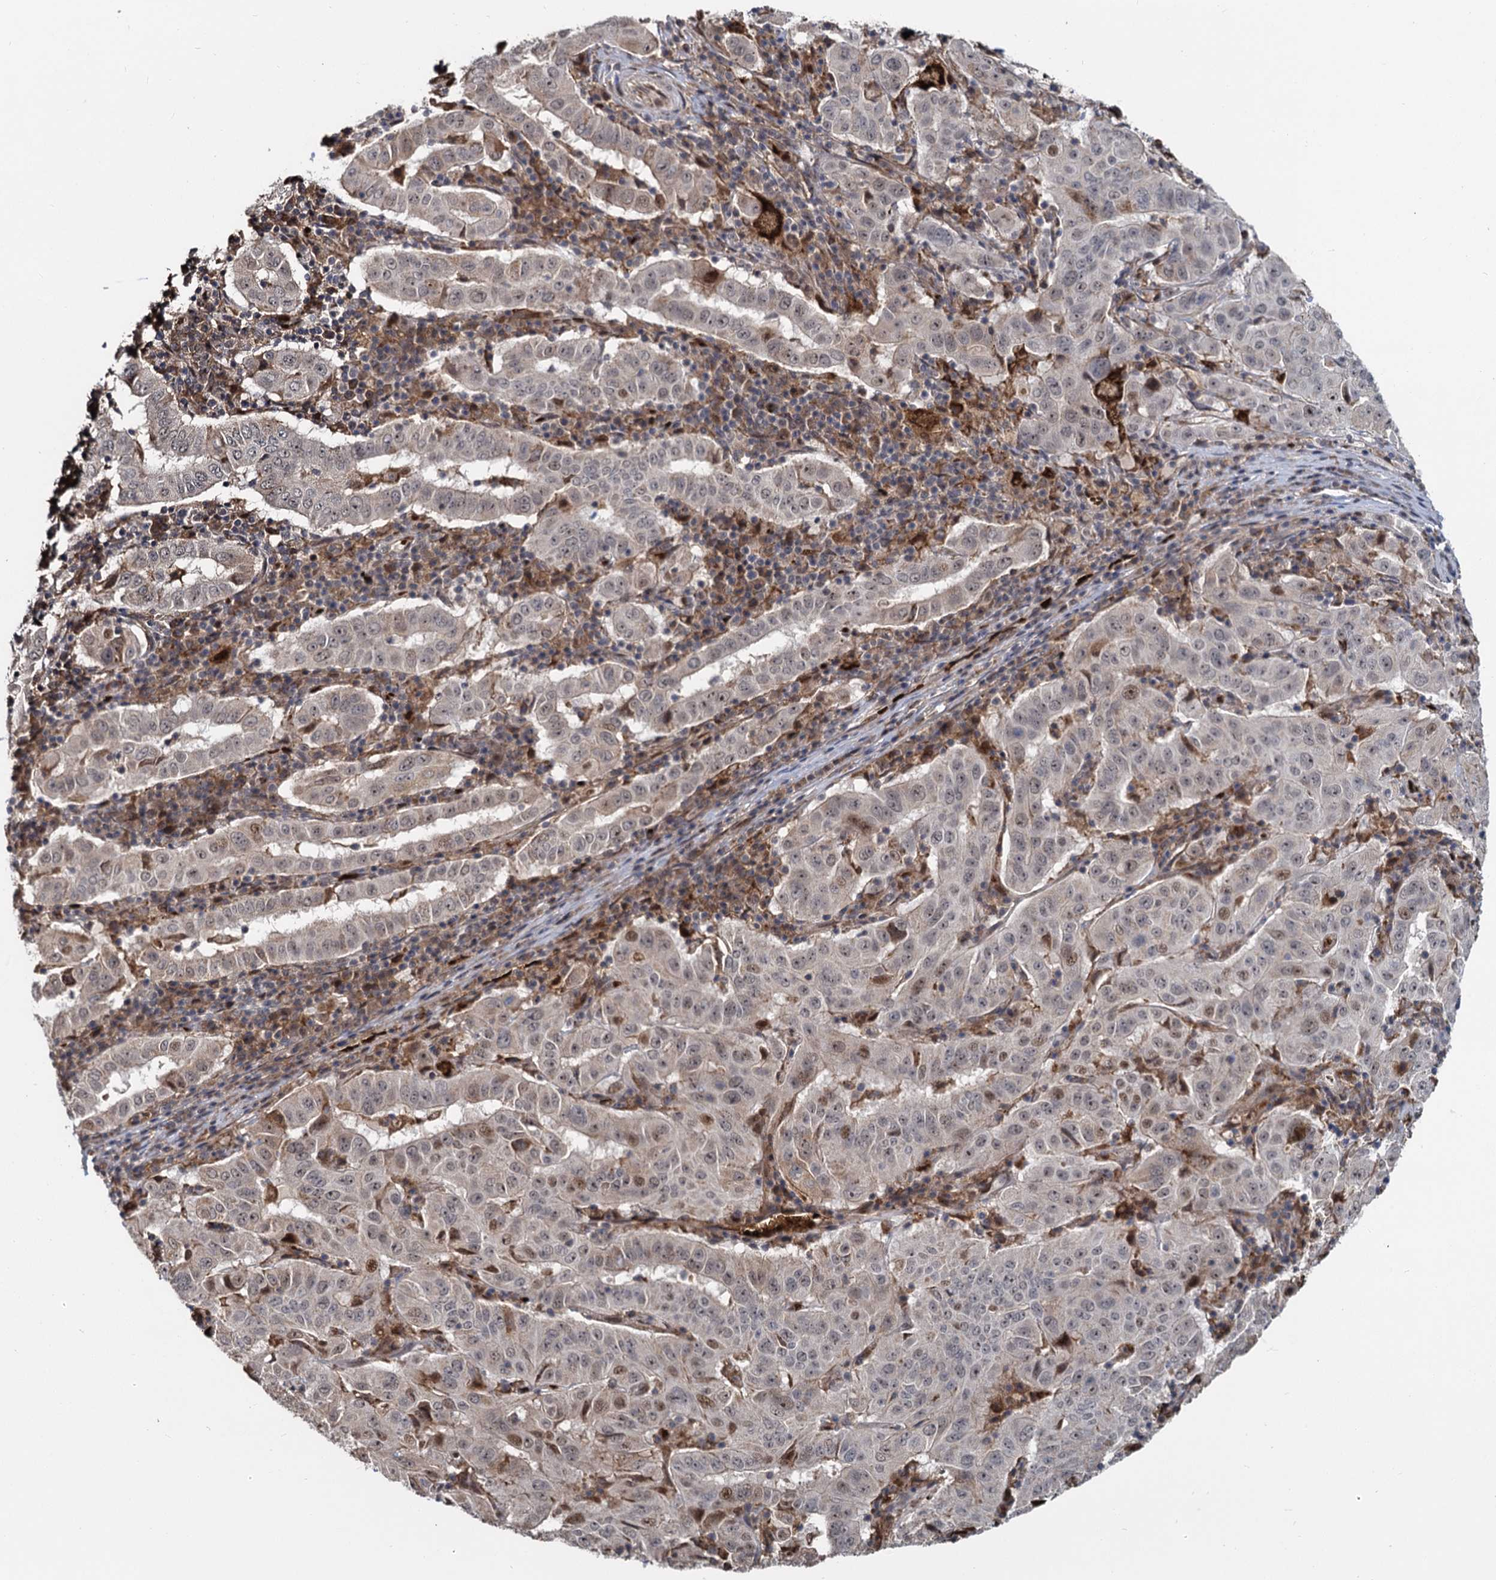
{"staining": {"intensity": "weak", "quantity": "25%-75%", "location": "nuclear"}, "tissue": "pancreatic cancer", "cell_type": "Tumor cells", "image_type": "cancer", "snomed": [{"axis": "morphology", "description": "Adenocarcinoma, NOS"}, {"axis": "topography", "description": "Pancreas"}], "caption": "Immunohistochemical staining of pancreatic cancer reveals weak nuclear protein positivity in approximately 25%-75% of tumor cells.", "gene": "FANCI", "patient": {"sex": "male", "age": 63}}